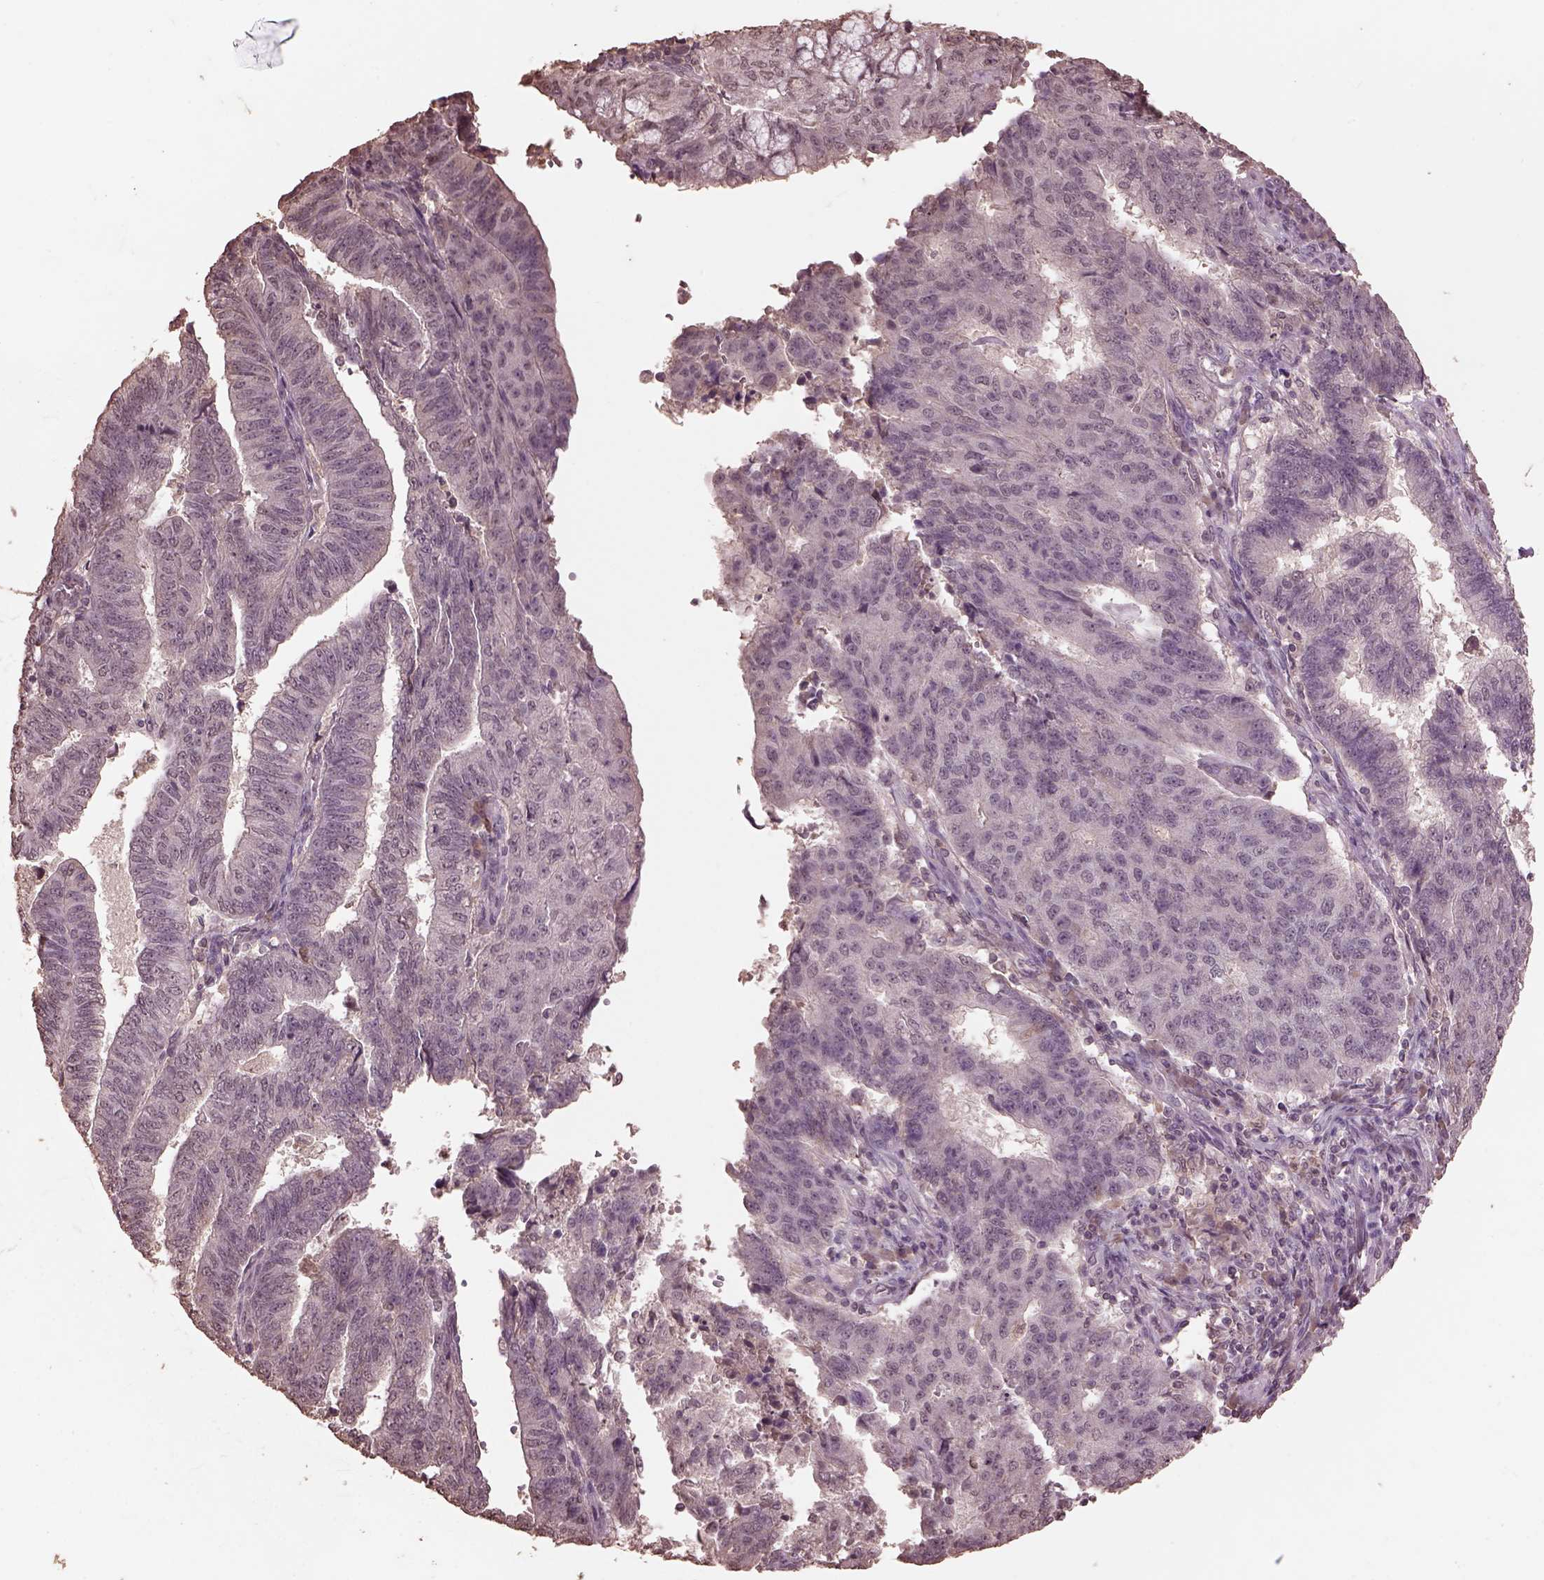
{"staining": {"intensity": "weak", "quantity": "<25%", "location": "cytoplasmic/membranous"}, "tissue": "endometrial cancer", "cell_type": "Tumor cells", "image_type": "cancer", "snomed": [{"axis": "morphology", "description": "Adenocarcinoma, NOS"}, {"axis": "topography", "description": "Endometrium"}], "caption": "This micrograph is of endometrial cancer (adenocarcinoma) stained with immunohistochemistry to label a protein in brown with the nuclei are counter-stained blue. There is no expression in tumor cells. Nuclei are stained in blue.", "gene": "CPT1C", "patient": {"sex": "female", "age": 82}}